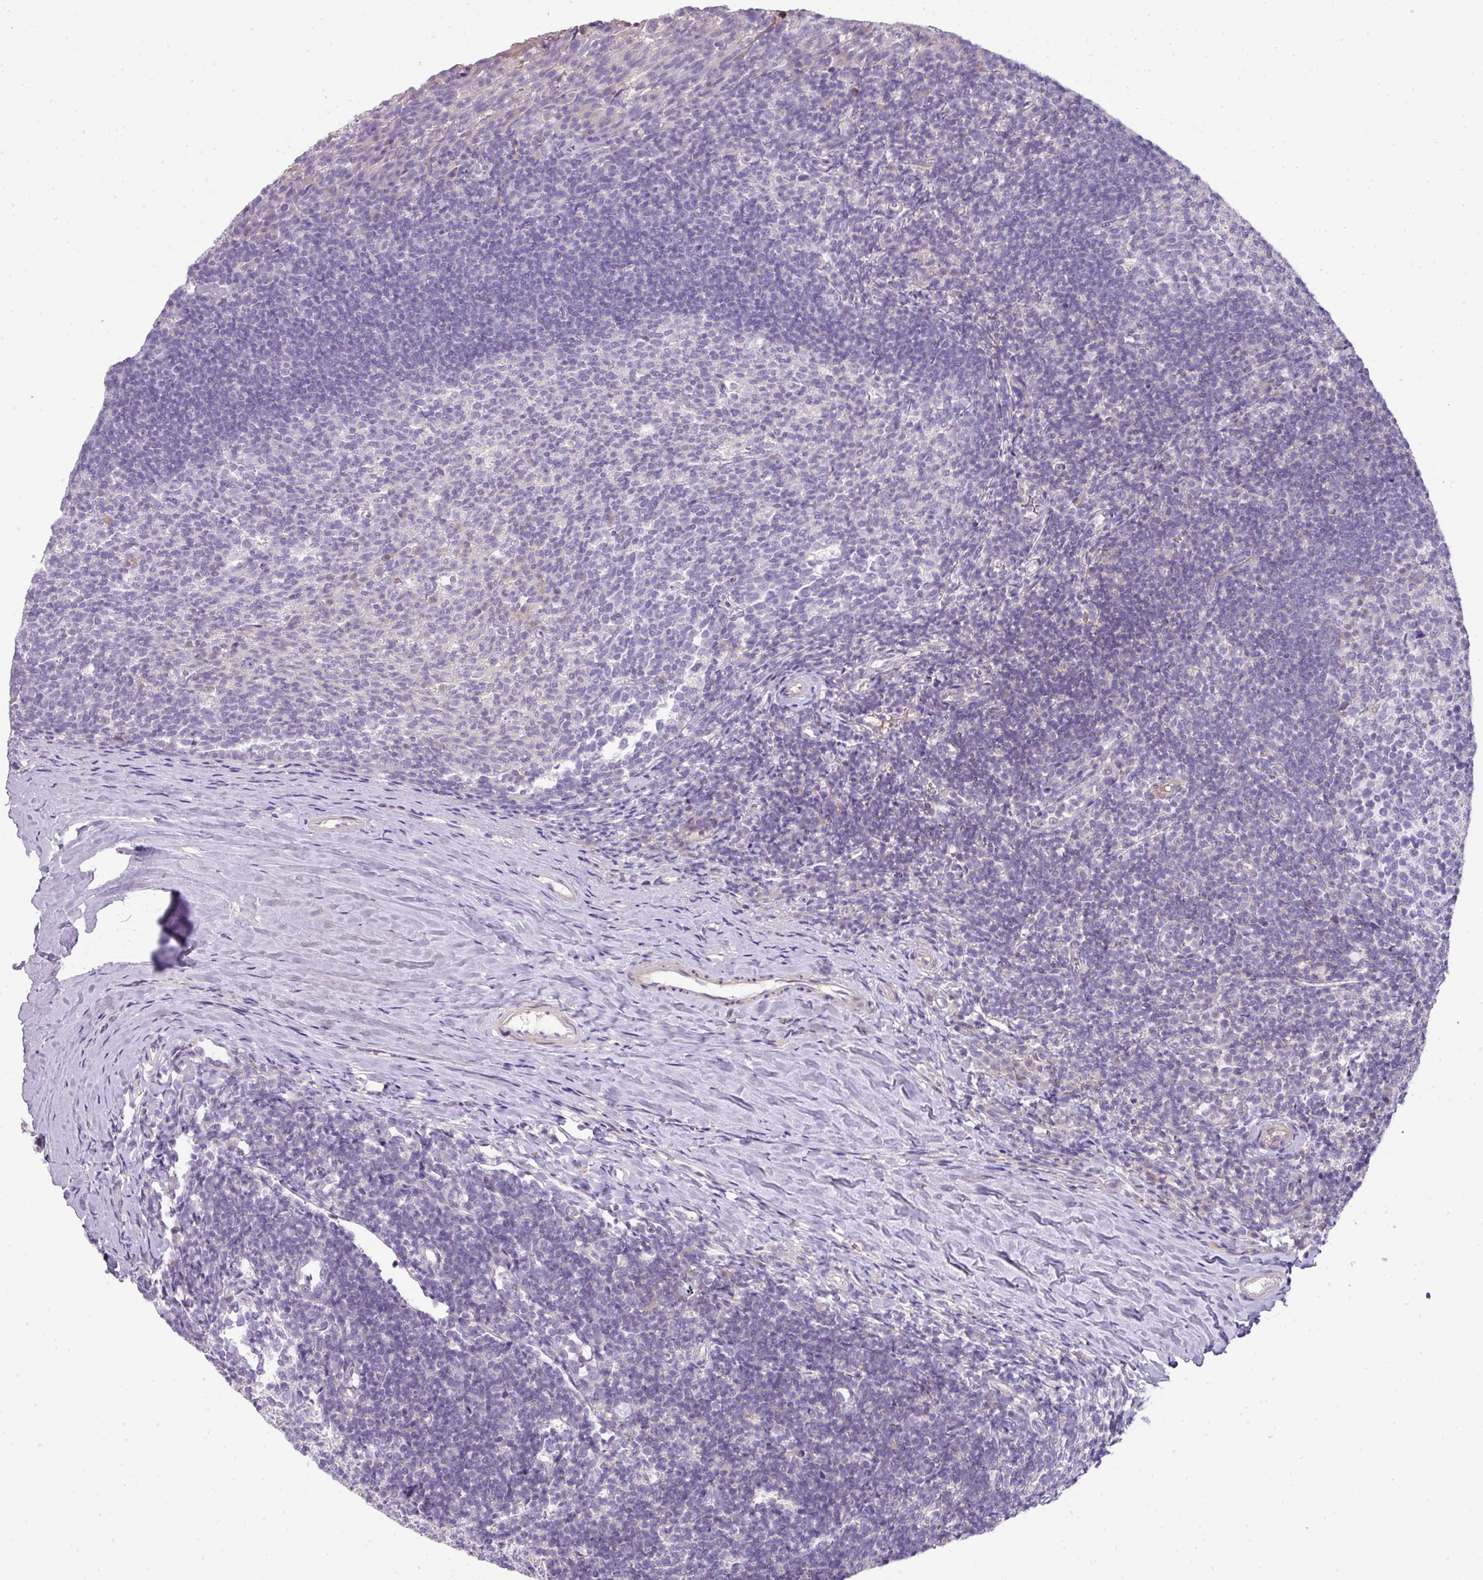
{"staining": {"intensity": "negative", "quantity": "none", "location": "none"}, "tissue": "tonsil", "cell_type": "Germinal center cells", "image_type": "normal", "snomed": [{"axis": "morphology", "description": "Normal tissue, NOS"}, {"axis": "topography", "description": "Tonsil"}], "caption": "DAB immunohistochemical staining of benign human tonsil exhibits no significant expression in germinal center cells.", "gene": "PIK3R5", "patient": {"sex": "female", "age": 10}}